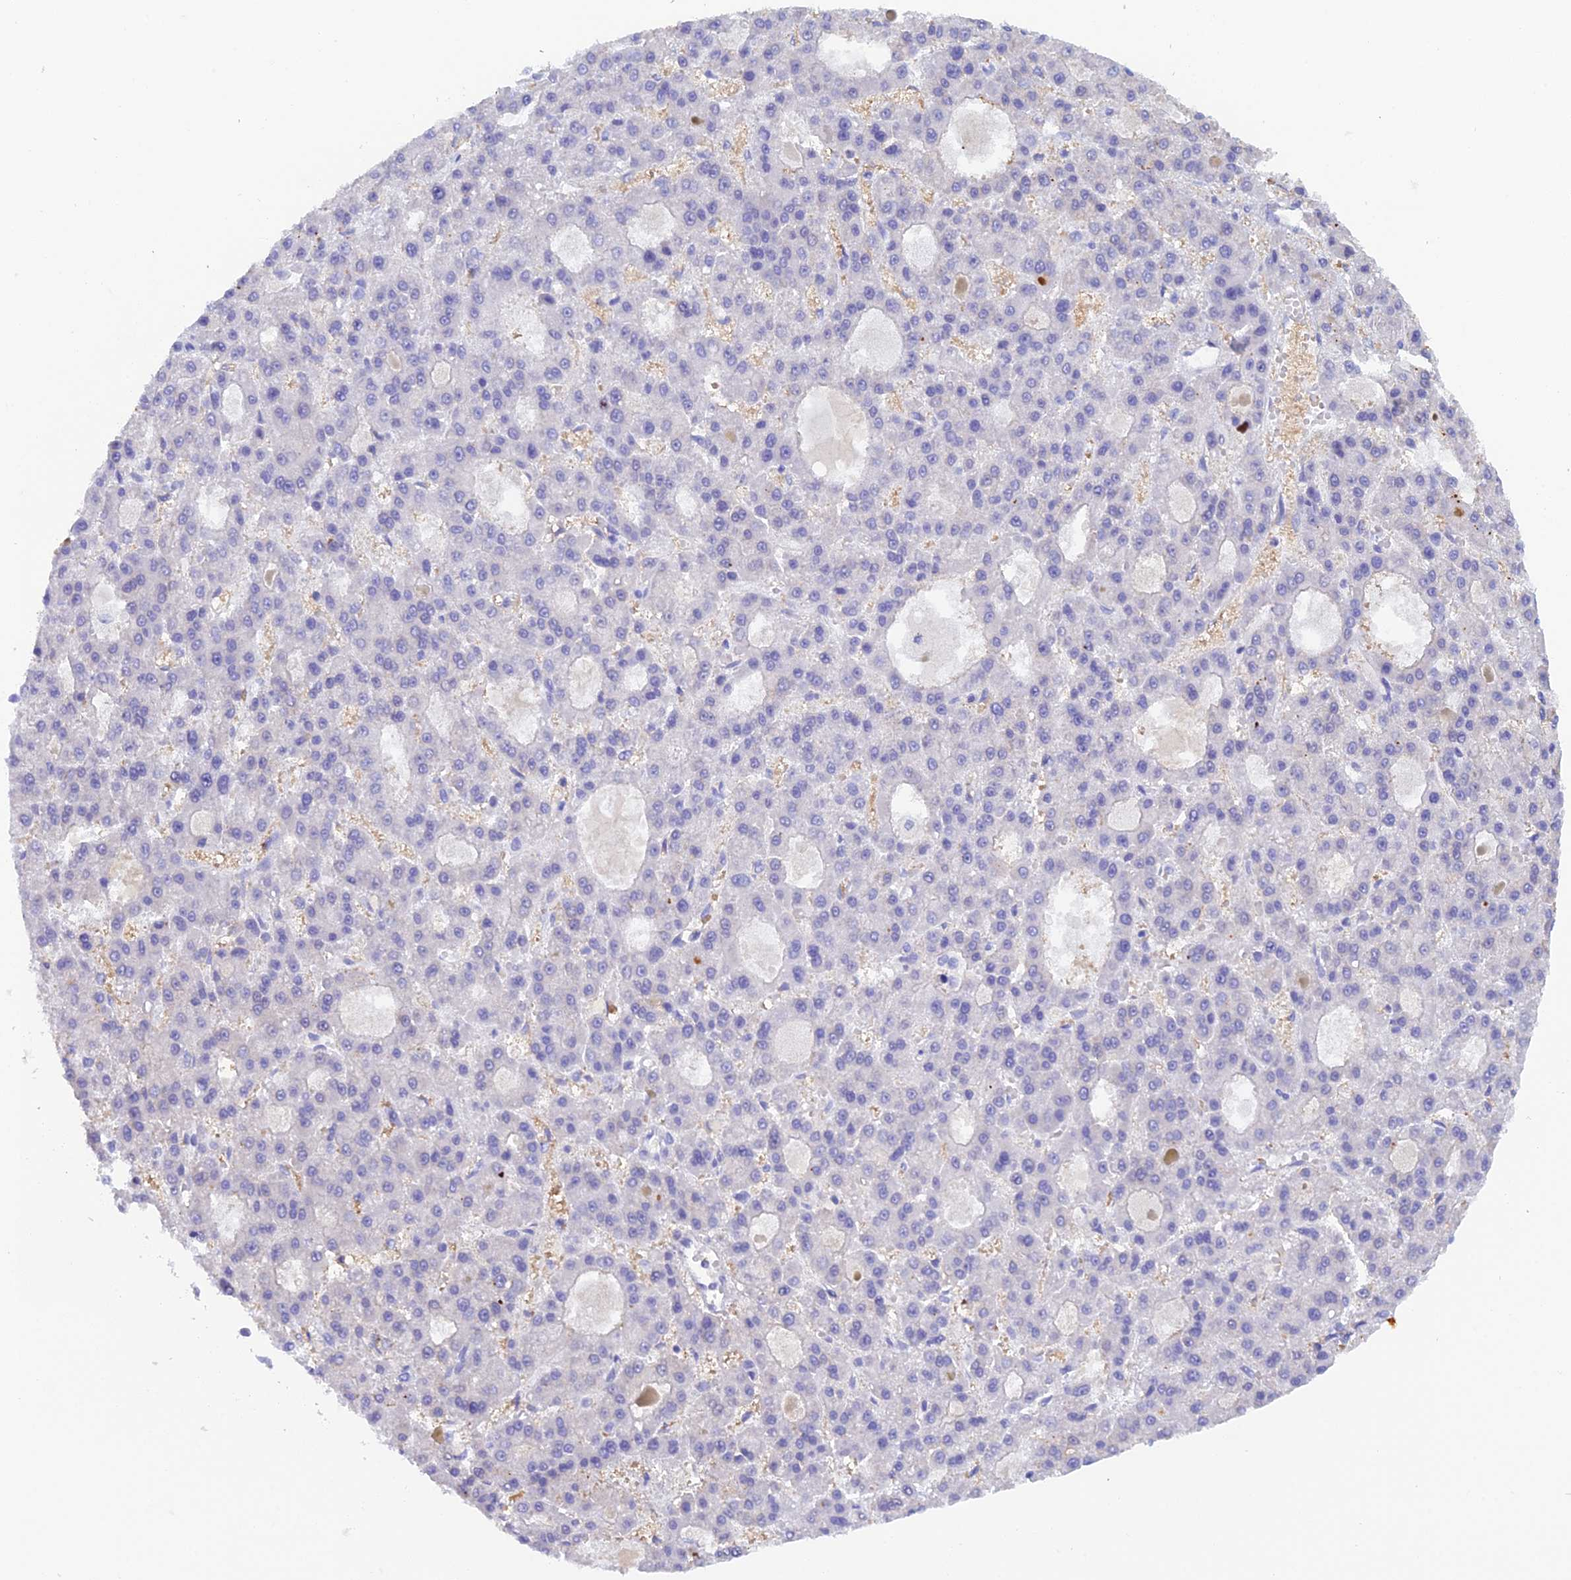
{"staining": {"intensity": "negative", "quantity": "none", "location": "none"}, "tissue": "liver cancer", "cell_type": "Tumor cells", "image_type": "cancer", "snomed": [{"axis": "morphology", "description": "Carcinoma, Hepatocellular, NOS"}, {"axis": "topography", "description": "Liver"}], "caption": "Tumor cells are negative for protein expression in human hepatocellular carcinoma (liver).", "gene": "FZR1", "patient": {"sex": "male", "age": 70}}